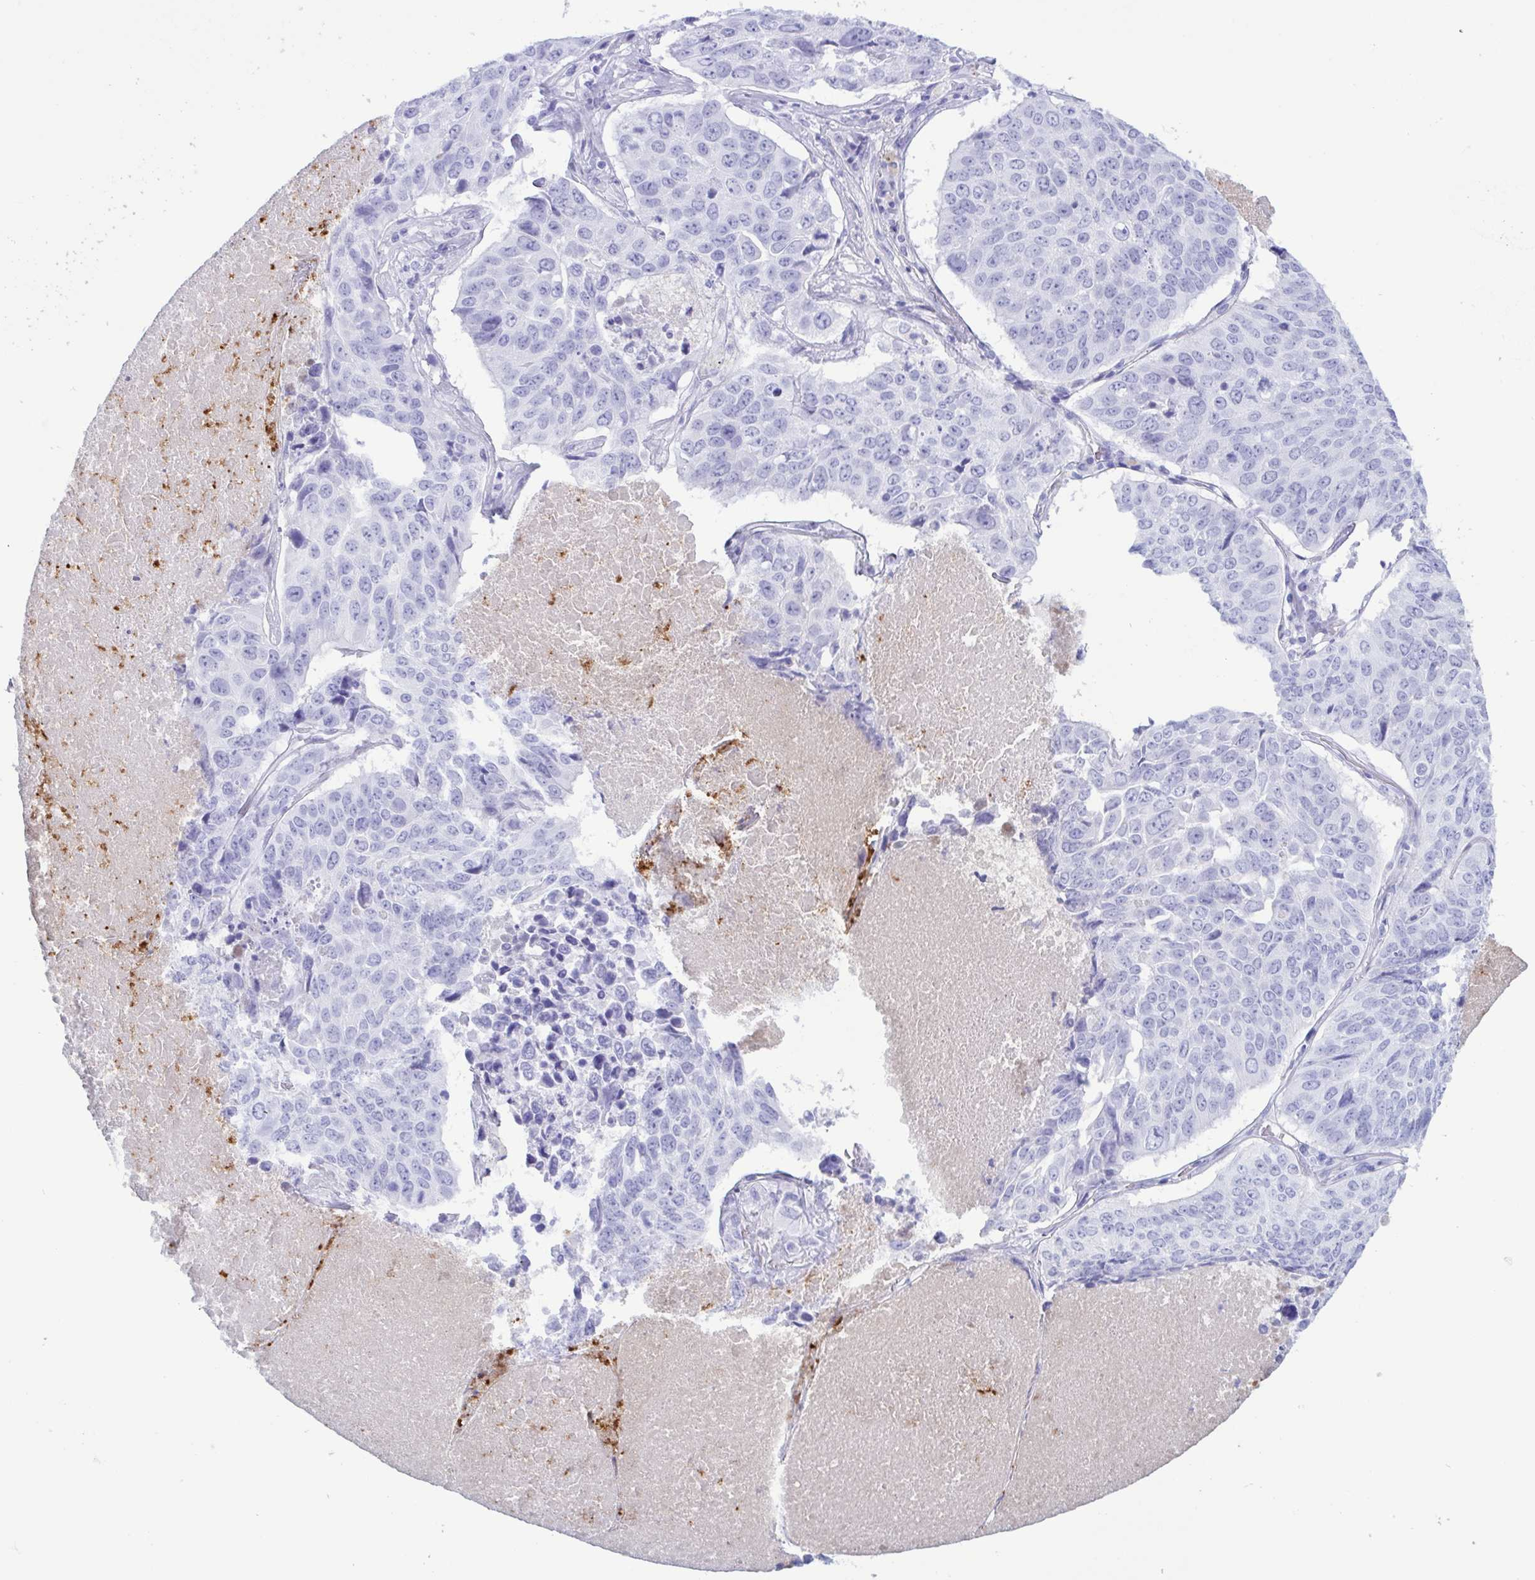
{"staining": {"intensity": "negative", "quantity": "none", "location": "none"}, "tissue": "lung cancer", "cell_type": "Tumor cells", "image_type": "cancer", "snomed": [{"axis": "morphology", "description": "Normal tissue, NOS"}, {"axis": "morphology", "description": "Squamous cell carcinoma, NOS"}, {"axis": "topography", "description": "Bronchus"}, {"axis": "topography", "description": "Lung"}], "caption": "Immunohistochemistry photomicrograph of human lung squamous cell carcinoma stained for a protein (brown), which exhibits no staining in tumor cells.", "gene": "LTF", "patient": {"sex": "male", "age": 64}}